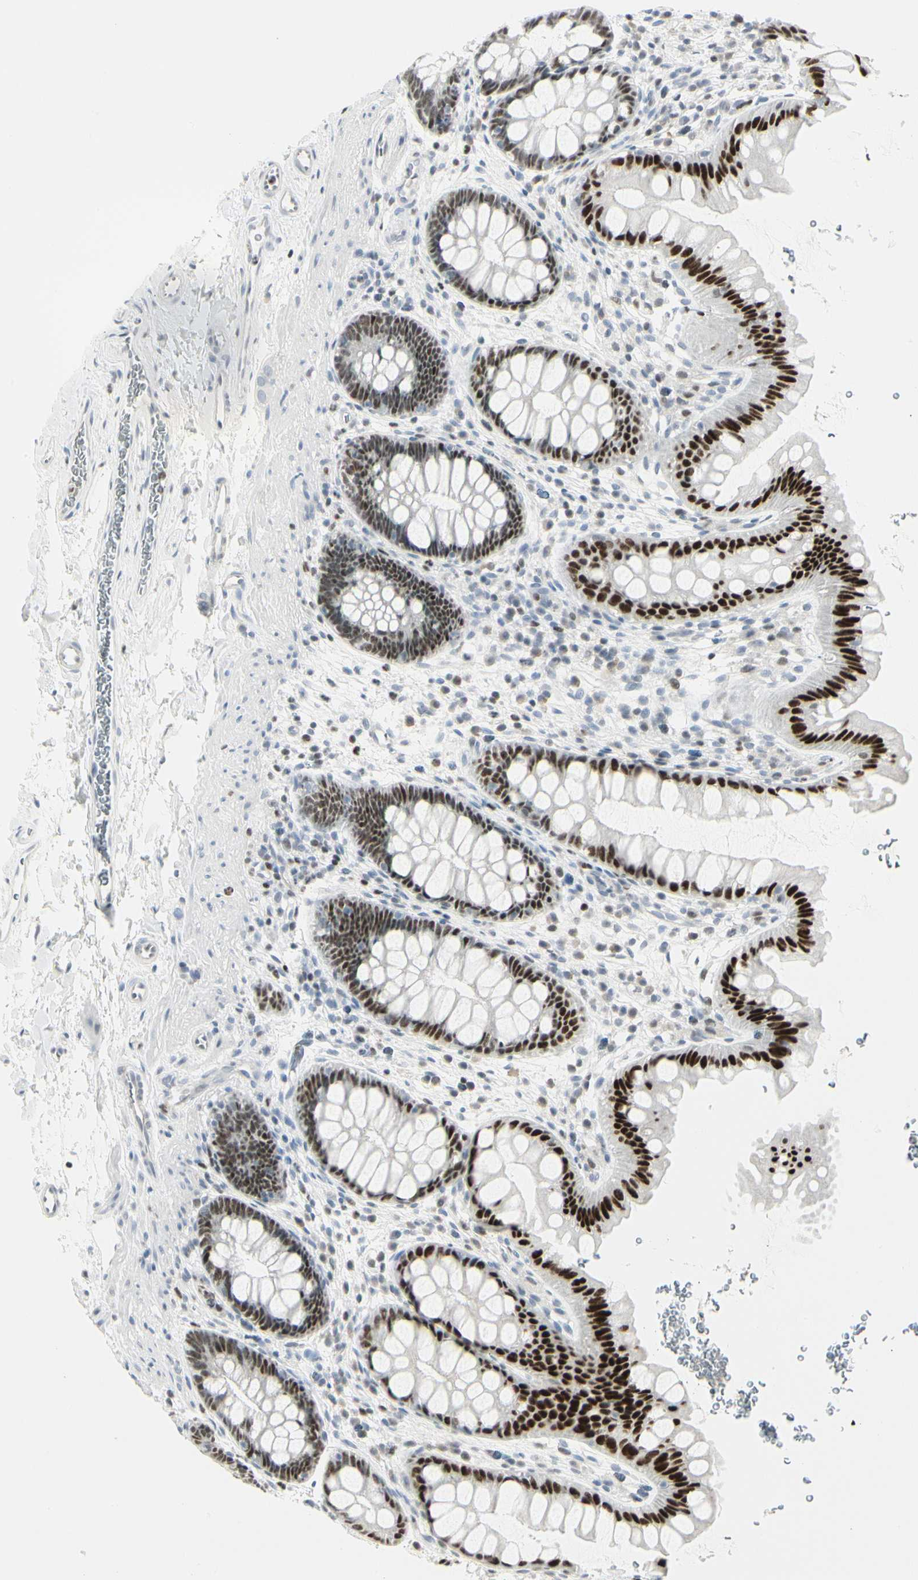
{"staining": {"intensity": "strong", "quantity": ">75%", "location": "nuclear"}, "tissue": "rectum", "cell_type": "Glandular cells", "image_type": "normal", "snomed": [{"axis": "morphology", "description": "Normal tissue, NOS"}, {"axis": "topography", "description": "Rectum"}], "caption": "Approximately >75% of glandular cells in unremarkable human rectum show strong nuclear protein expression as visualized by brown immunohistochemical staining.", "gene": "ZBTB7B", "patient": {"sex": "female", "age": 24}}